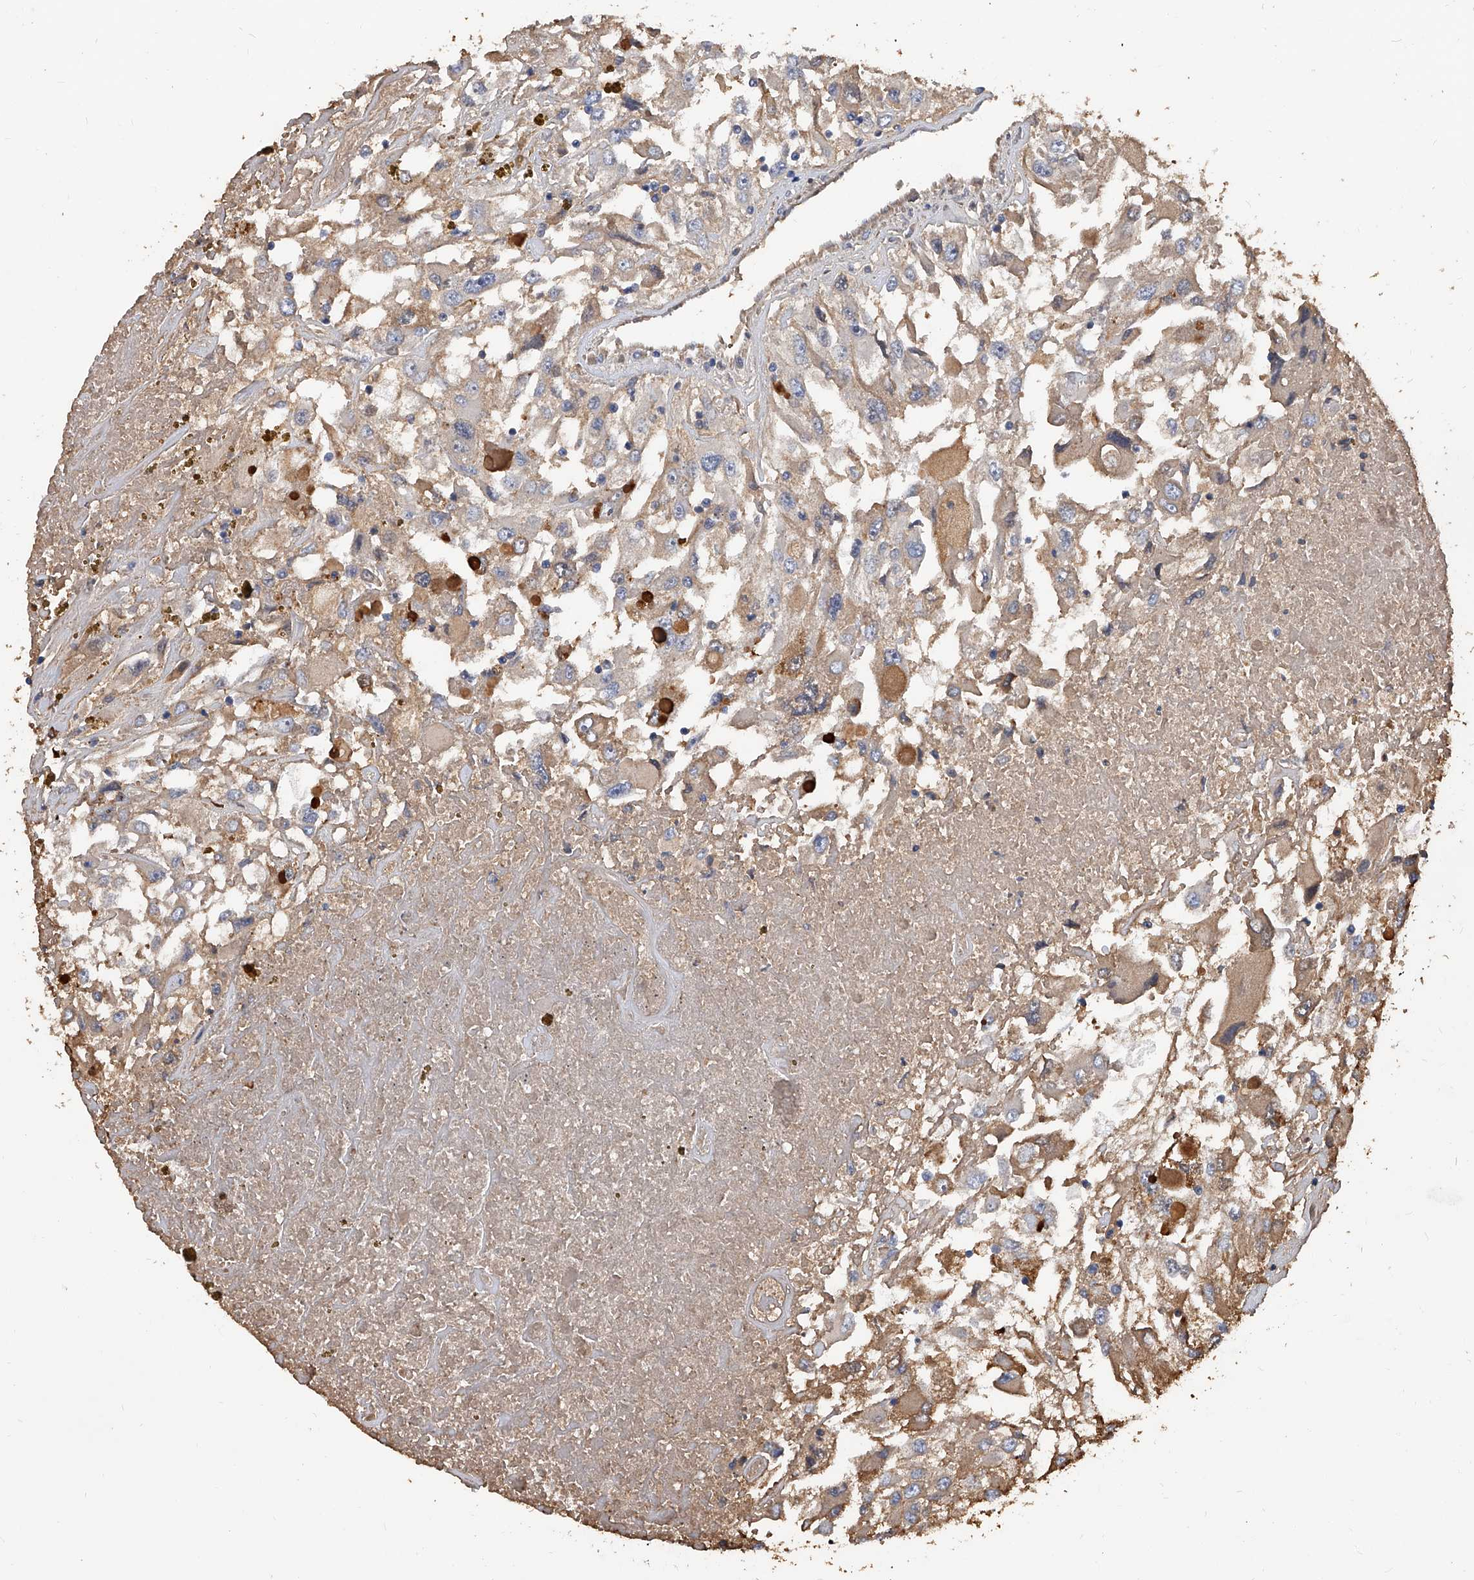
{"staining": {"intensity": "moderate", "quantity": "<25%", "location": "cytoplasmic/membranous"}, "tissue": "renal cancer", "cell_type": "Tumor cells", "image_type": "cancer", "snomed": [{"axis": "morphology", "description": "Adenocarcinoma, NOS"}, {"axis": "topography", "description": "Kidney"}], "caption": "Immunohistochemistry (DAB (3,3'-diaminobenzidine)) staining of human renal adenocarcinoma shows moderate cytoplasmic/membranous protein staining in approximately <25% of tumor cells.", "gene": "ZNF25", "patient": {"sex": "female", "age": 52}}